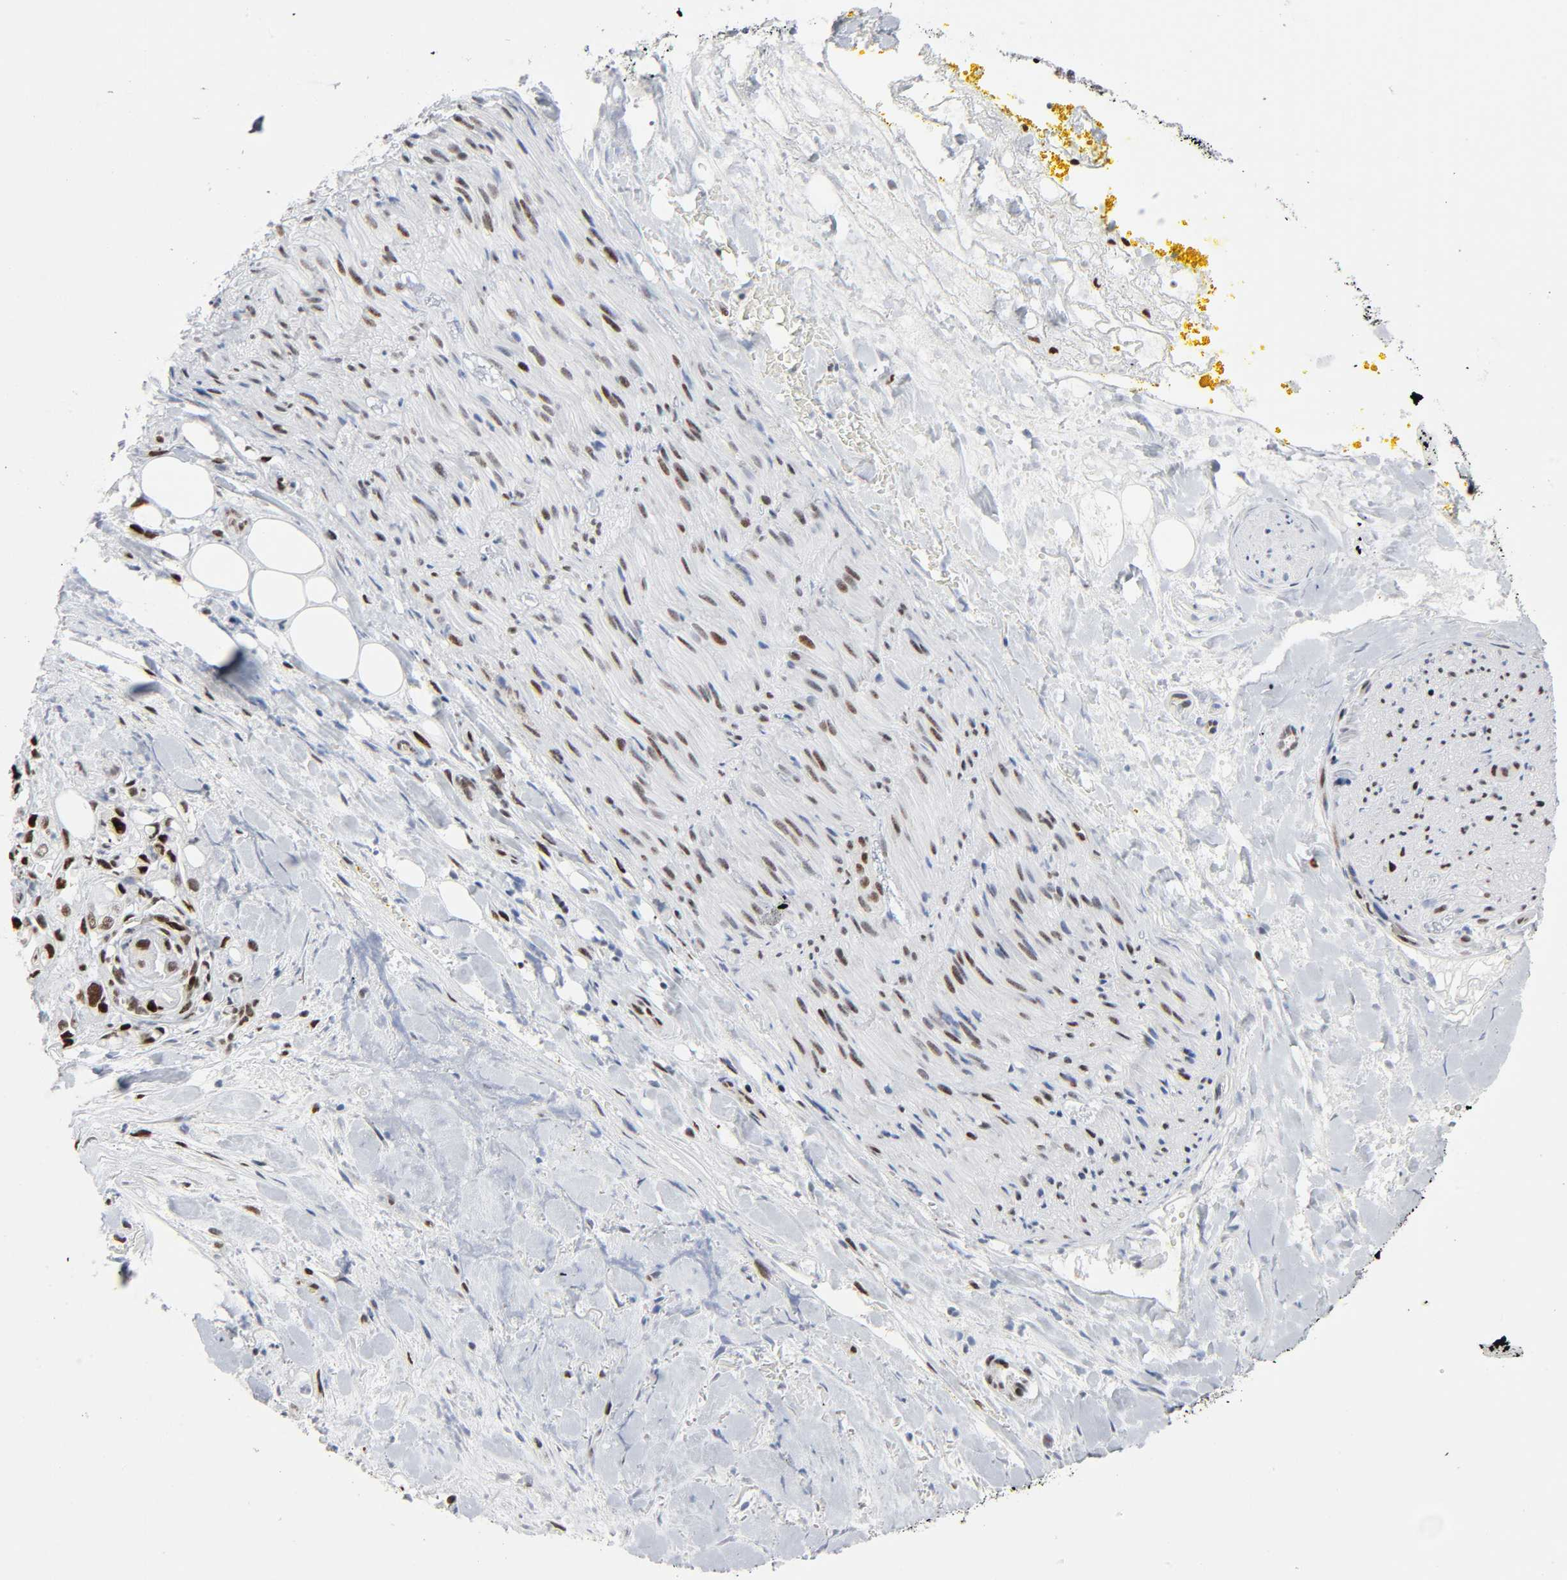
{"staining": {"intensity": "strong", "quantity": ">75%", "location": "nuclear"}, "tissue": "pancreatic cancer", "cell_type": "Tumor cells", "image_type": "cancer", "snomed": [{"axis": "morphology", "description": "Adenocarcinoma, NOS"}, {"axis": "topography", "description": "Pancreas"}], "caption": "A high-resolution histopathology image shows immunohistochemistry staining of pancreatic cancer (adenocarcinoma), which reveals strong nuclear staining in approximately >75% of tumor cells. (DAB = brown stain, brightfield microscopy at high magnification).", "gene": "HSF1", "patient": {"sex": "male", "age": 70}}